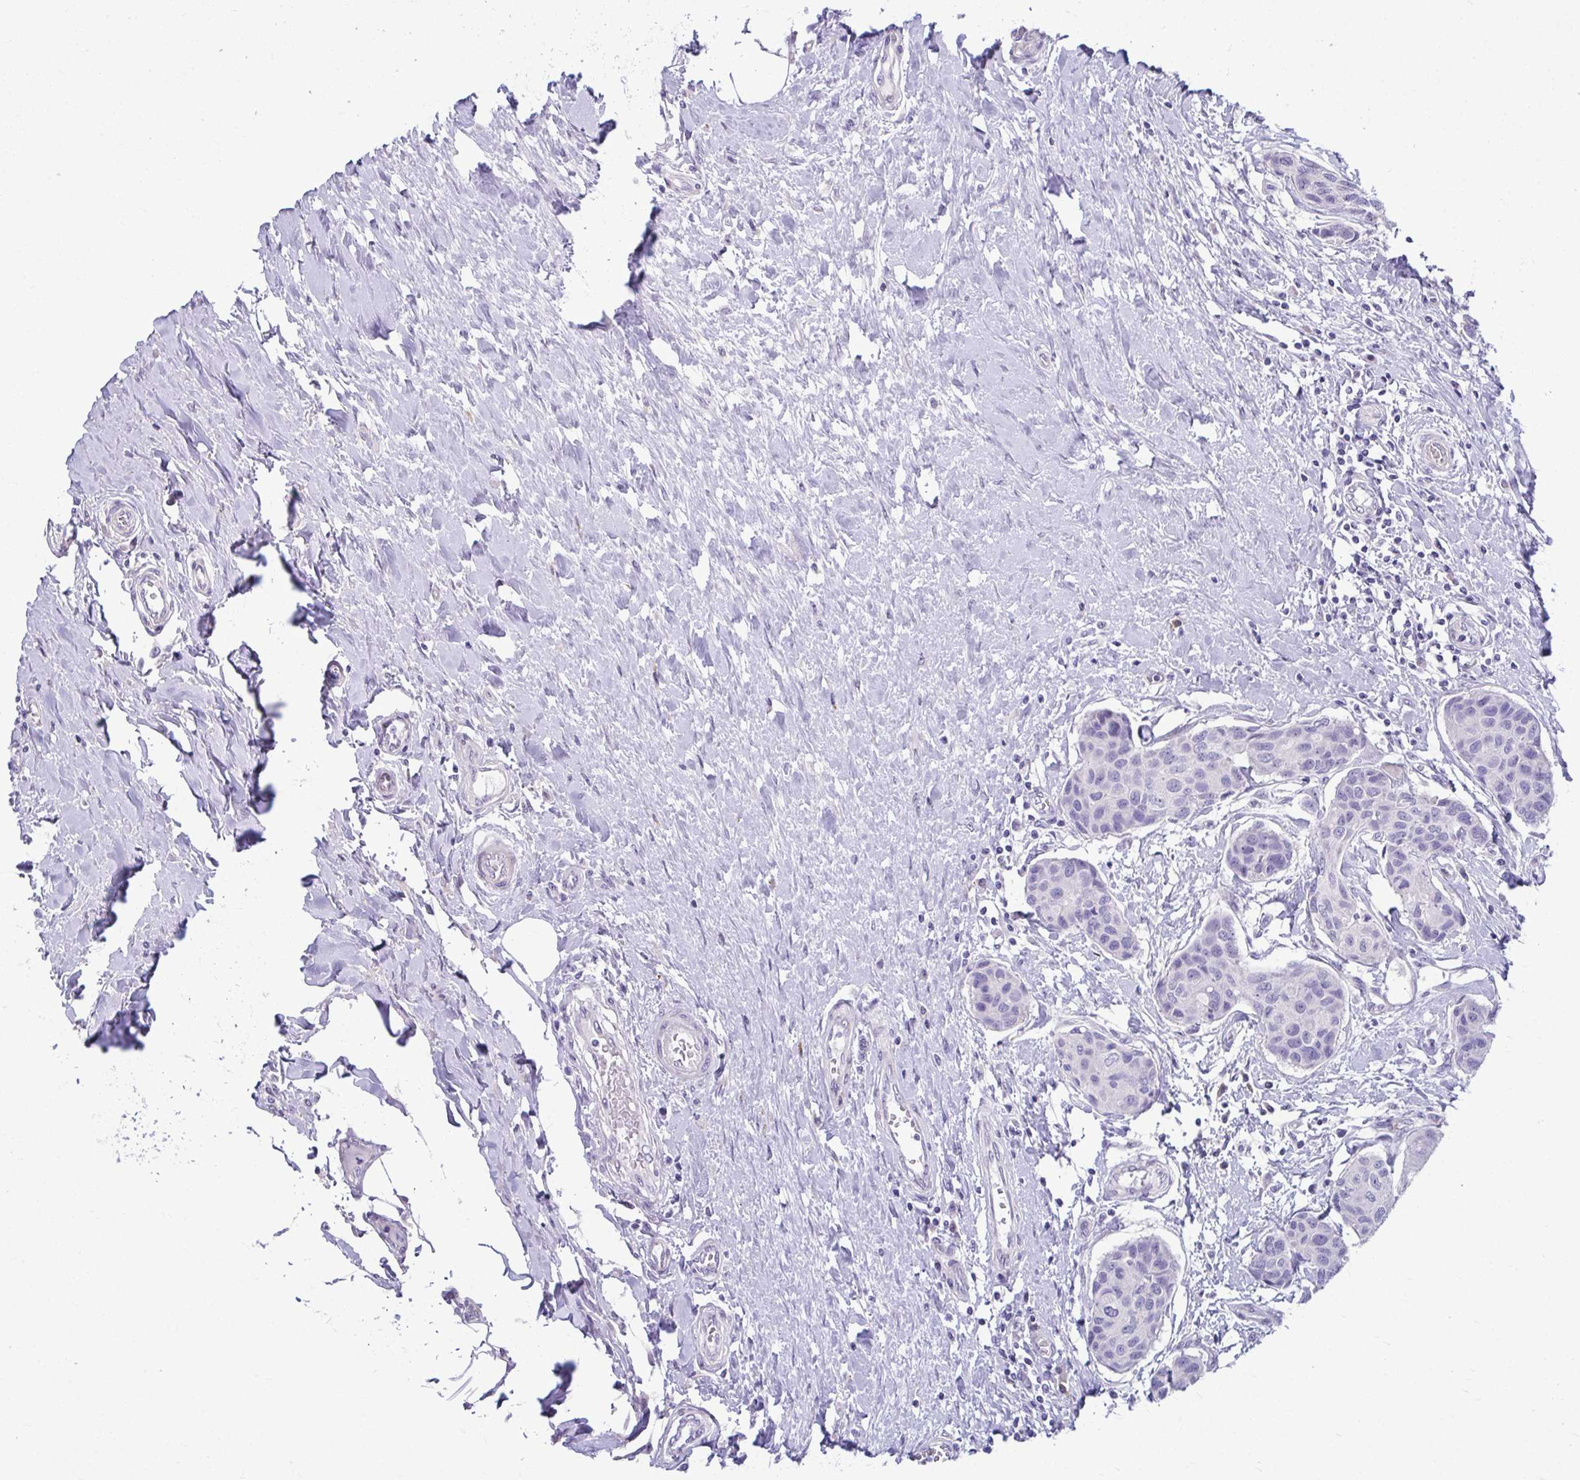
{"staining": {"intensity": "negative", "quantity": "none", "location": "none"}, "tissue": "breast cancer", "cell_type": "Tumor cells", "image_type": "cancer", "snomed": [{"axis": "morphology", "description": "Duct carcinoma"}, {"axis": "topography", "description": "Breast"}], "caption": "Tumor cells are negative for brown protein staining in breast intraductal carcinoma.", "gene": "SERPINI1", "patient": {"sex": "female", "age": 80}}